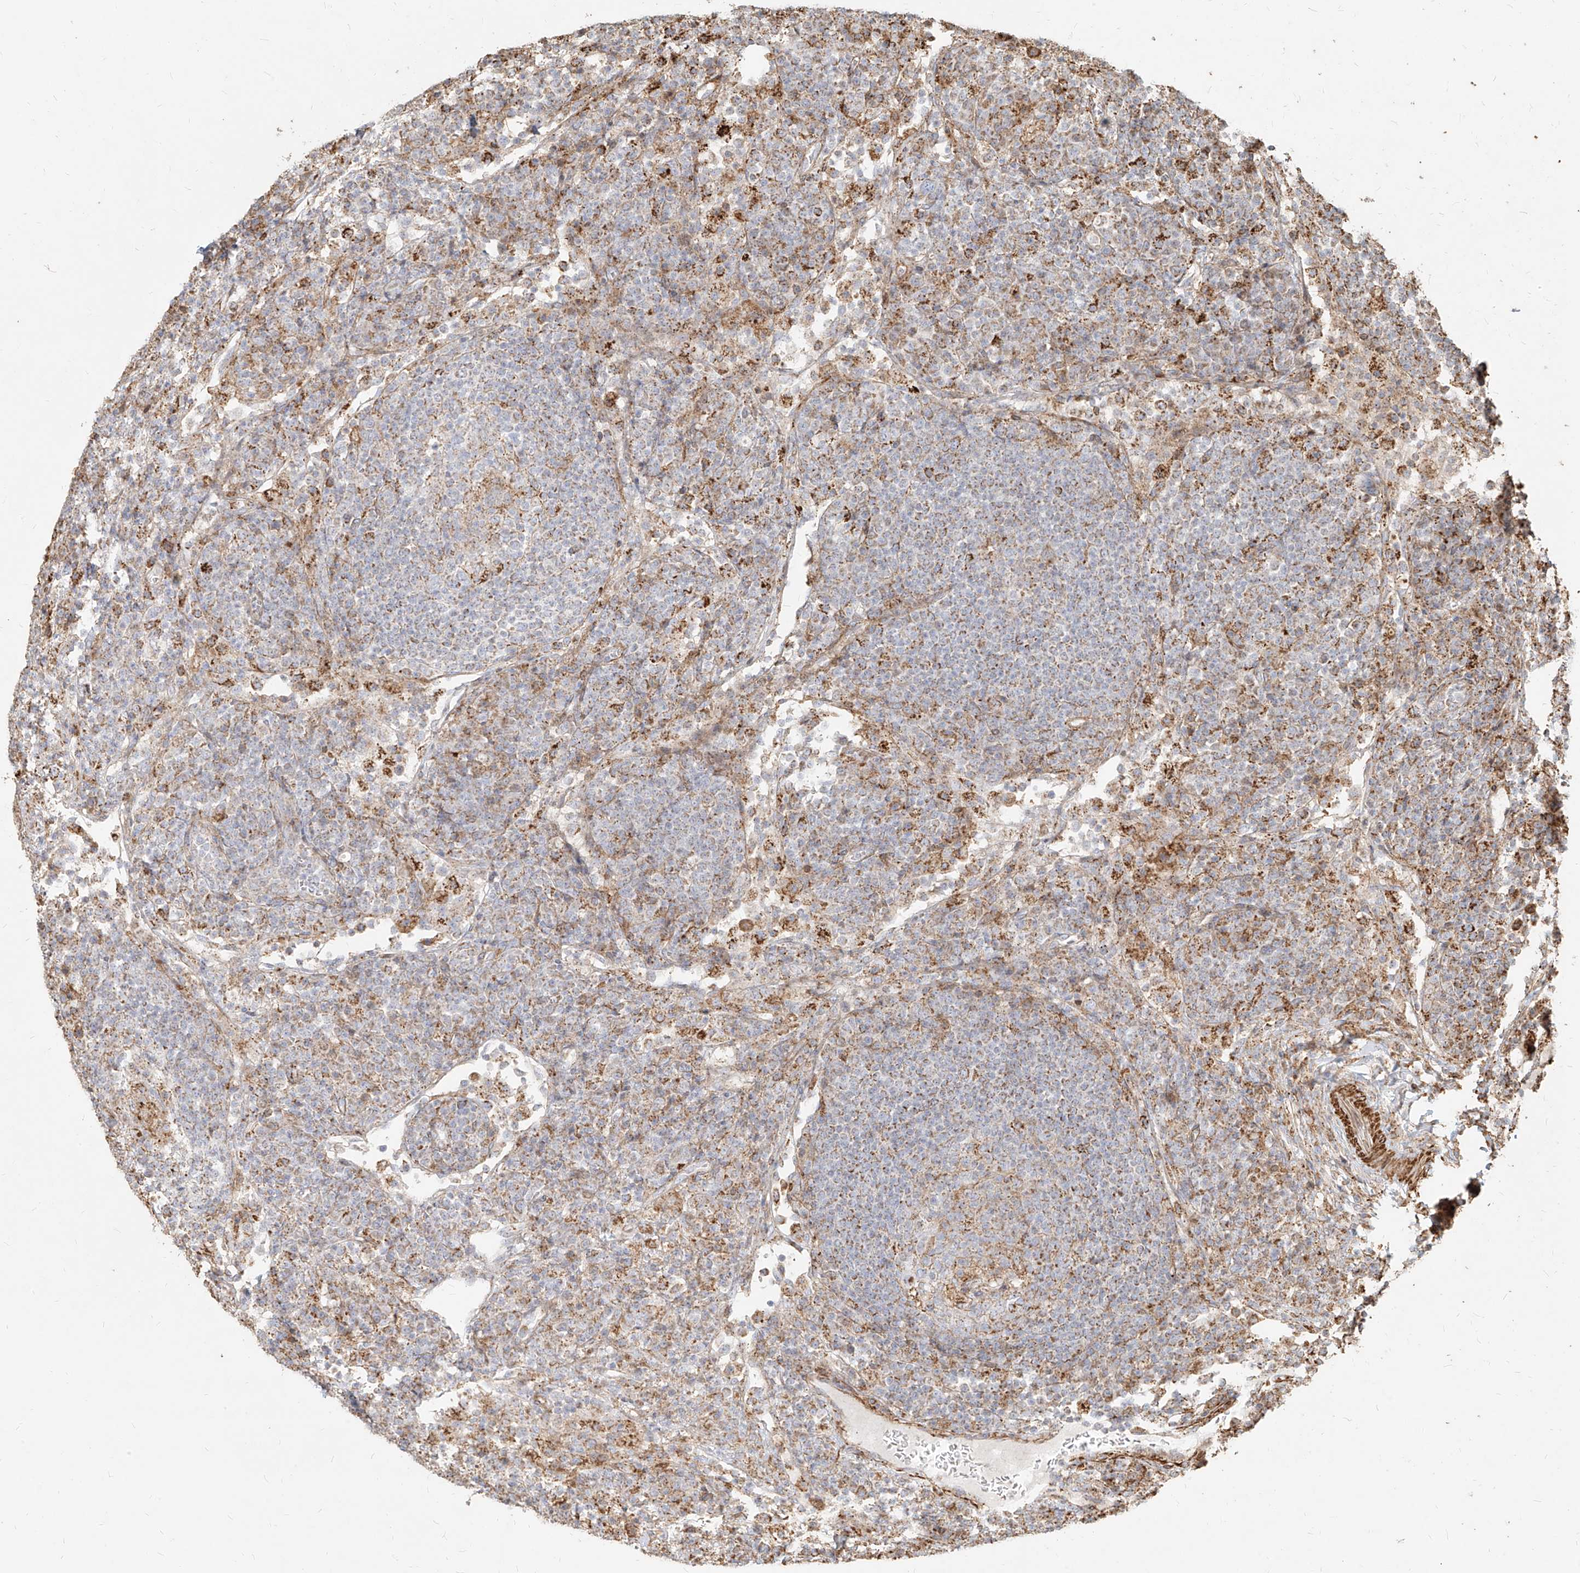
{"staining": {"intensity": "moderate", "quantity": "<25%", "location": "cytoplasmic/membranous"}, "tissue": "lymph node", "cell_type": "Non-germinal center cells", "image_type": "normal", "snomed": [{"axis": "morphology", "description": "Normal tissue, NOS"}, {"axis": "topography", "description": "Lymph node"}], "caption": "Protein staining reveals moderate cytoplasmic/membranous expression in about <25% of non-germinal center cells in normal lymph node. (Stains: DAB (3,3'-diaminobenzidine) in brown, nuclei in blue, Microscopy: brightfield microscopy at high magnification).", "gene": "MTX2", "patient": {"sex": "female", "age": 53}}